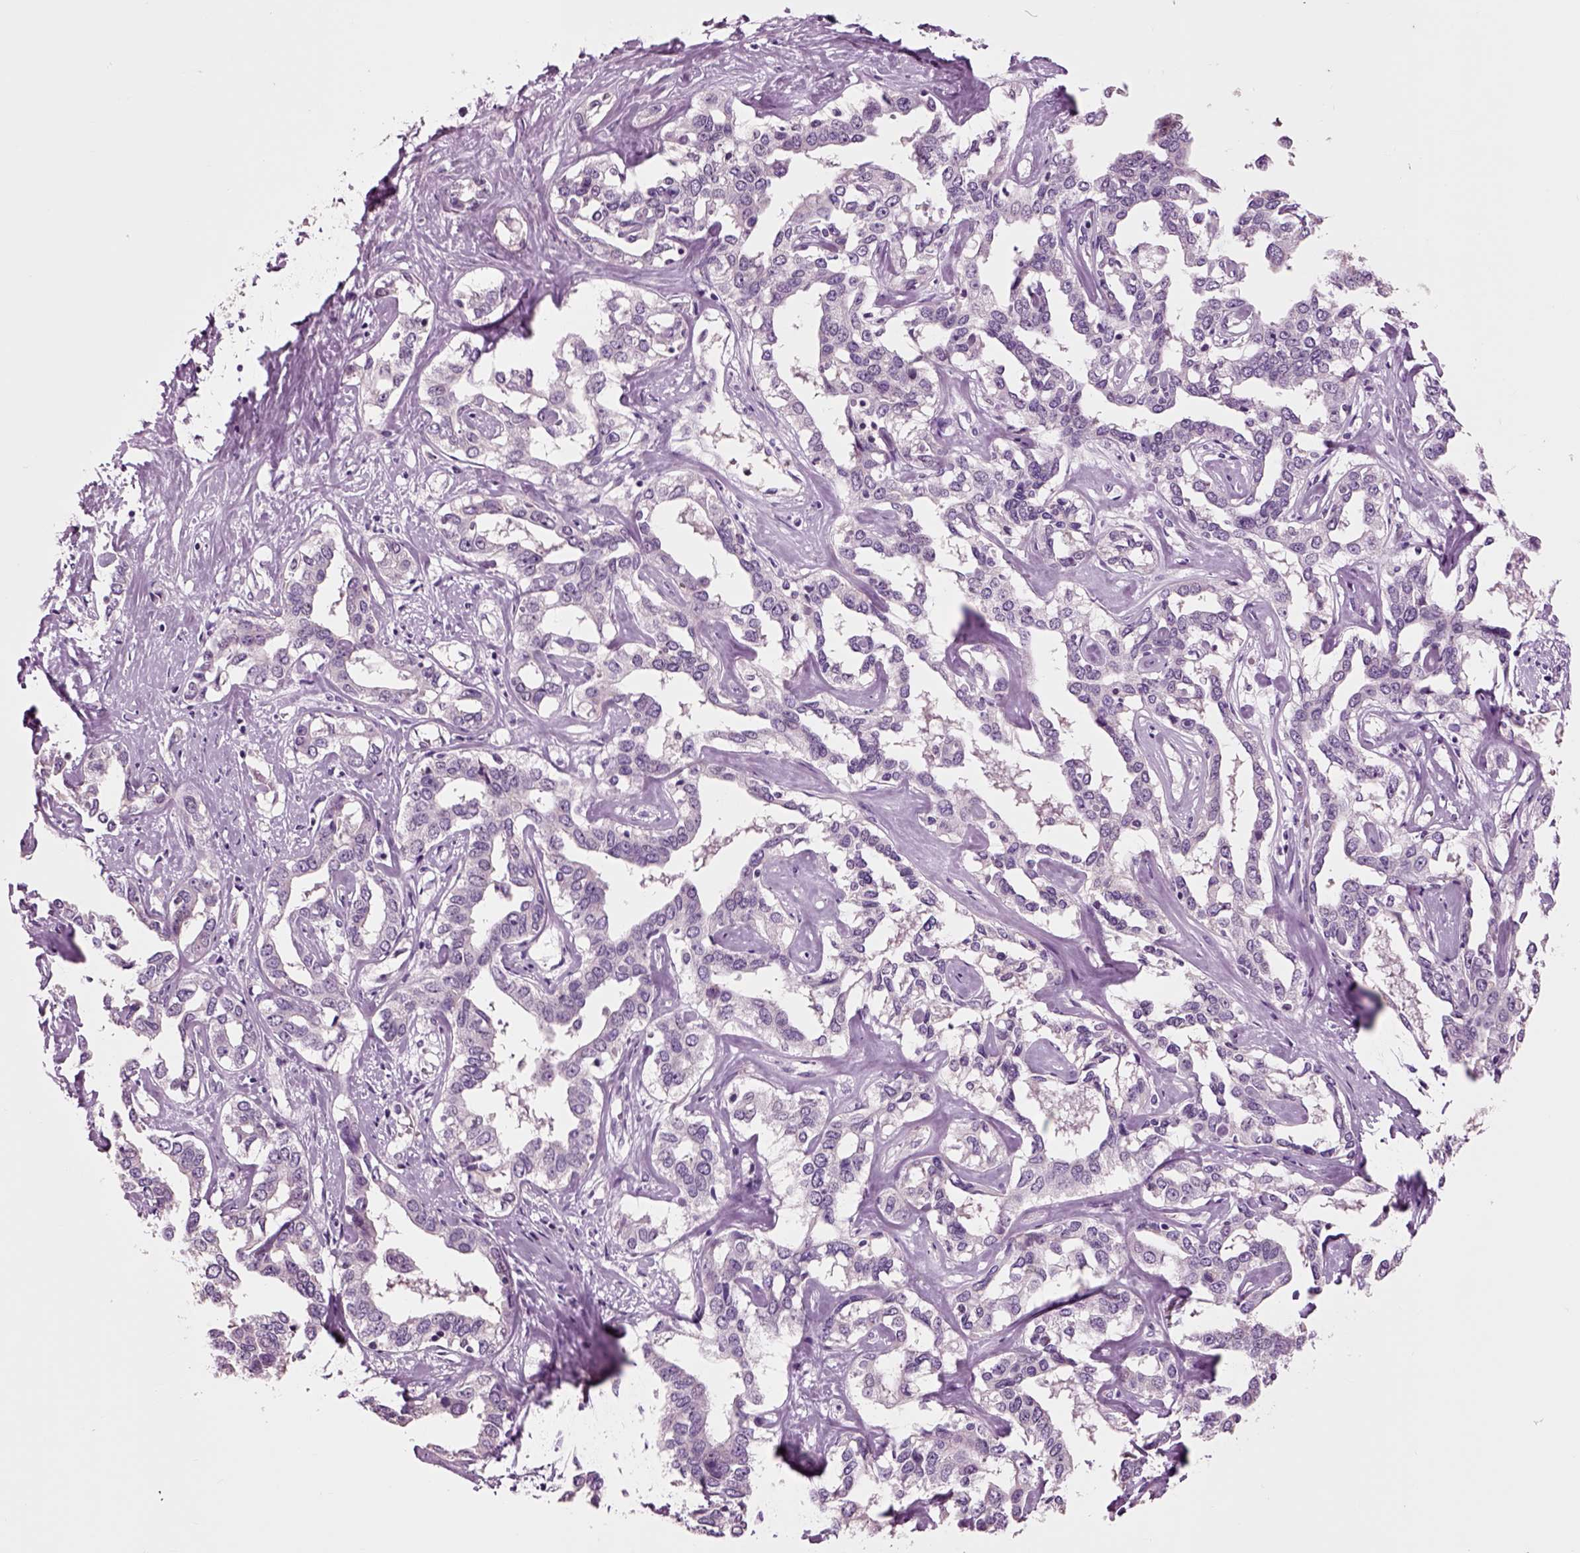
{"staining": {"intensity": "negative", "quantity": "none", "location": "none"}, "tissue": "liver cancer", "cell_type": "Tumor cells", "image_type": "cancer", "snomed": [{"axis": "morphology", "description": "Cholangiocarcinoma"}, {"axis": "topography", "description": "Liver"}], "caption": "Immunohistochemistry (IHC) micrograph of neoplastic tissue: human cholangiocarcinoma (liver) stained with DAB (3,3'-diaminobenzidine) demonstrates no significant protein positivity in tumor cells.", "gene": "CHGB", "patient": {"sex": "male", "age": 59}}